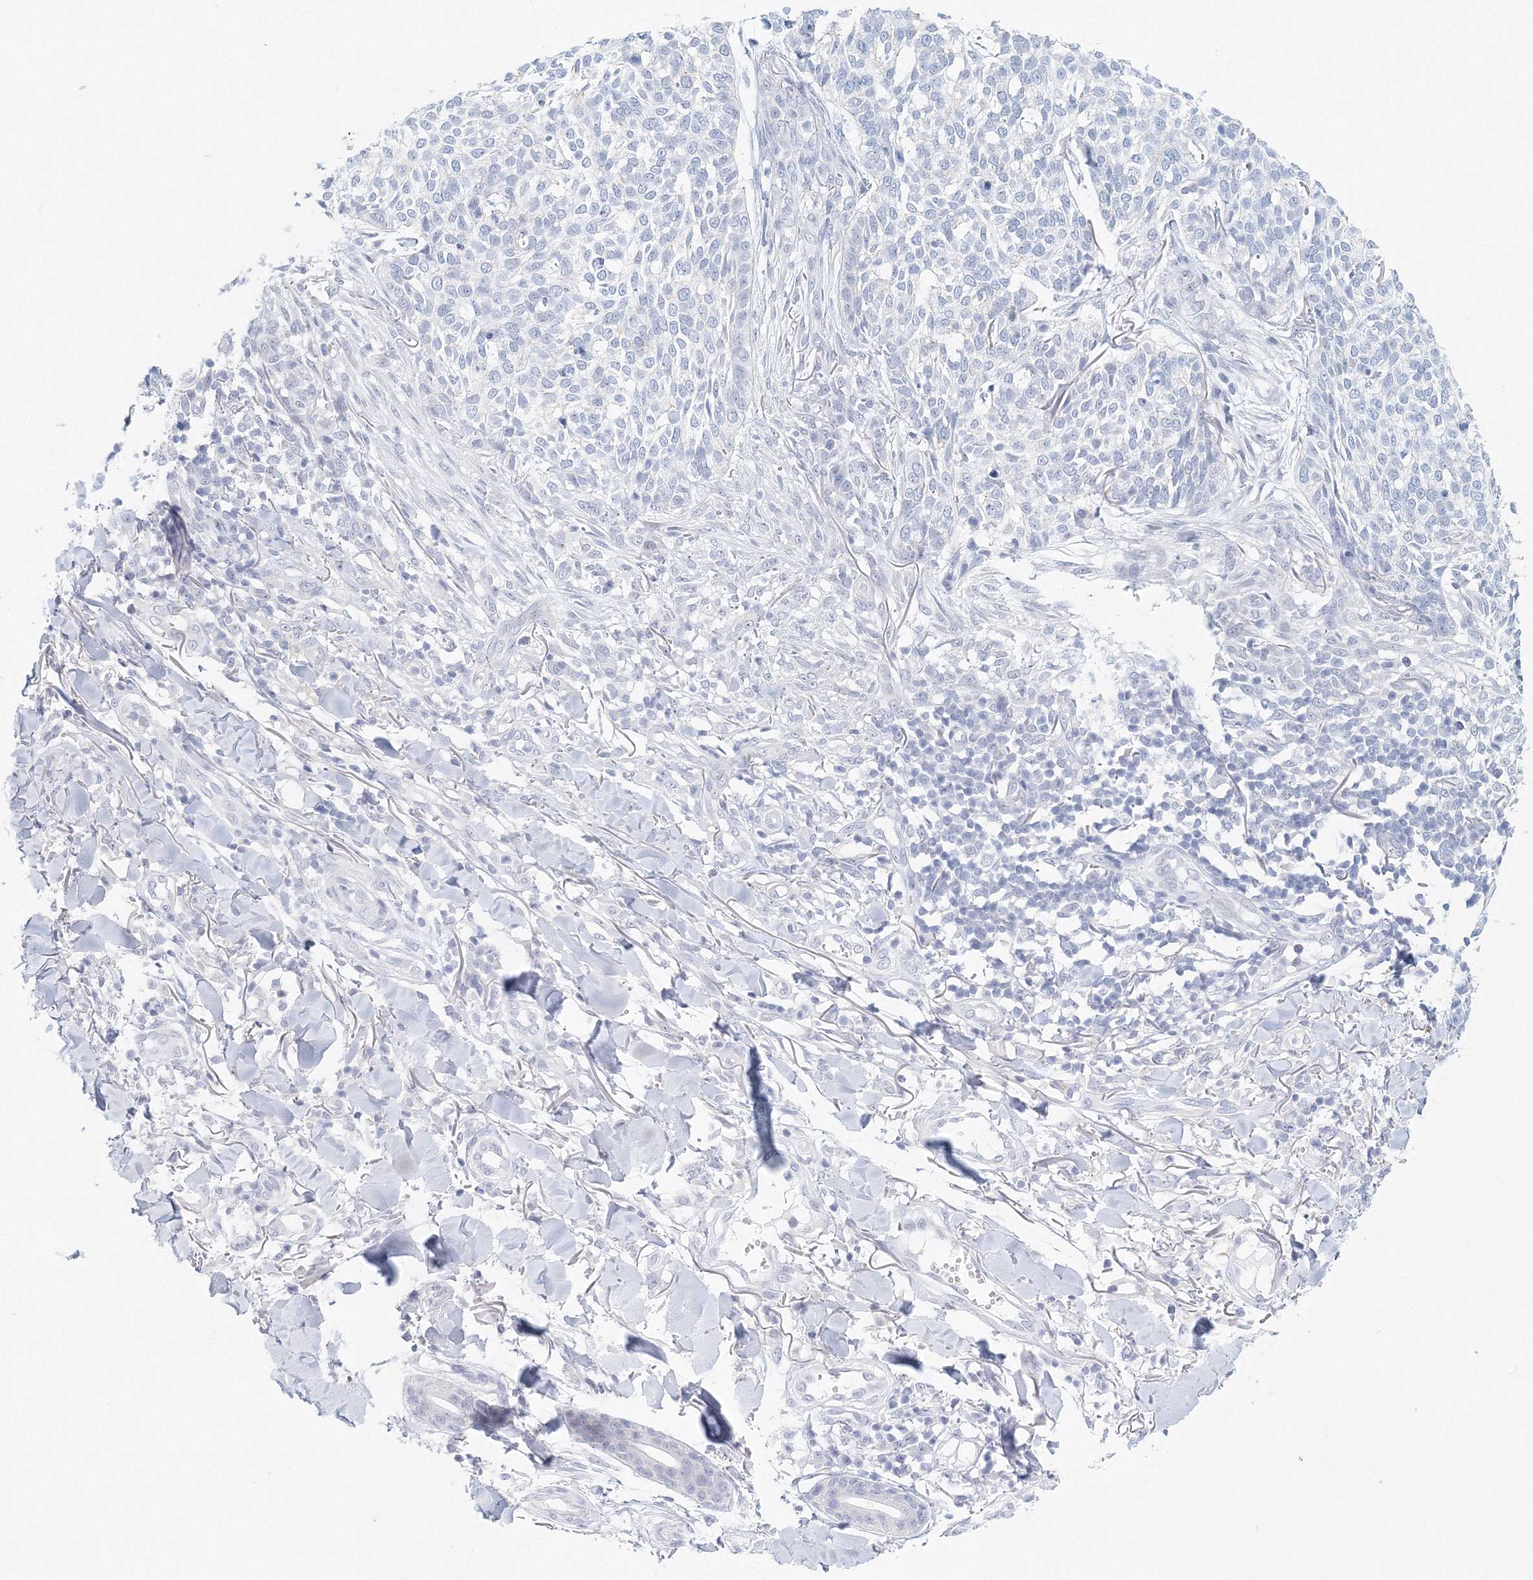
{"staining": {"intensity": "moderate", "quantity": "<25%", "location": "cytoplasmic/membranous"}, "tissue": "skin cancer", "cell_type": "Tumor cells", "image_type": "cancer", "snomed": [{"axis": "morphology", "description": "Basal cell carcinoma"}, {"axis": "topography", "description": "Skin"}], "caption": "Immunohistochemical staining of human basal cell carcinoma (skin) exhibits low levels of moderate cytoplasmic/membranous expression in about <25% of tumor cells. The protein of interest is stained brown, and the nuclei are stained in blue (DAB IHC with brightfield microscopy, high magnification).", "gene": "VSIG1", "patient": {"sex": "female", "age": 64}}